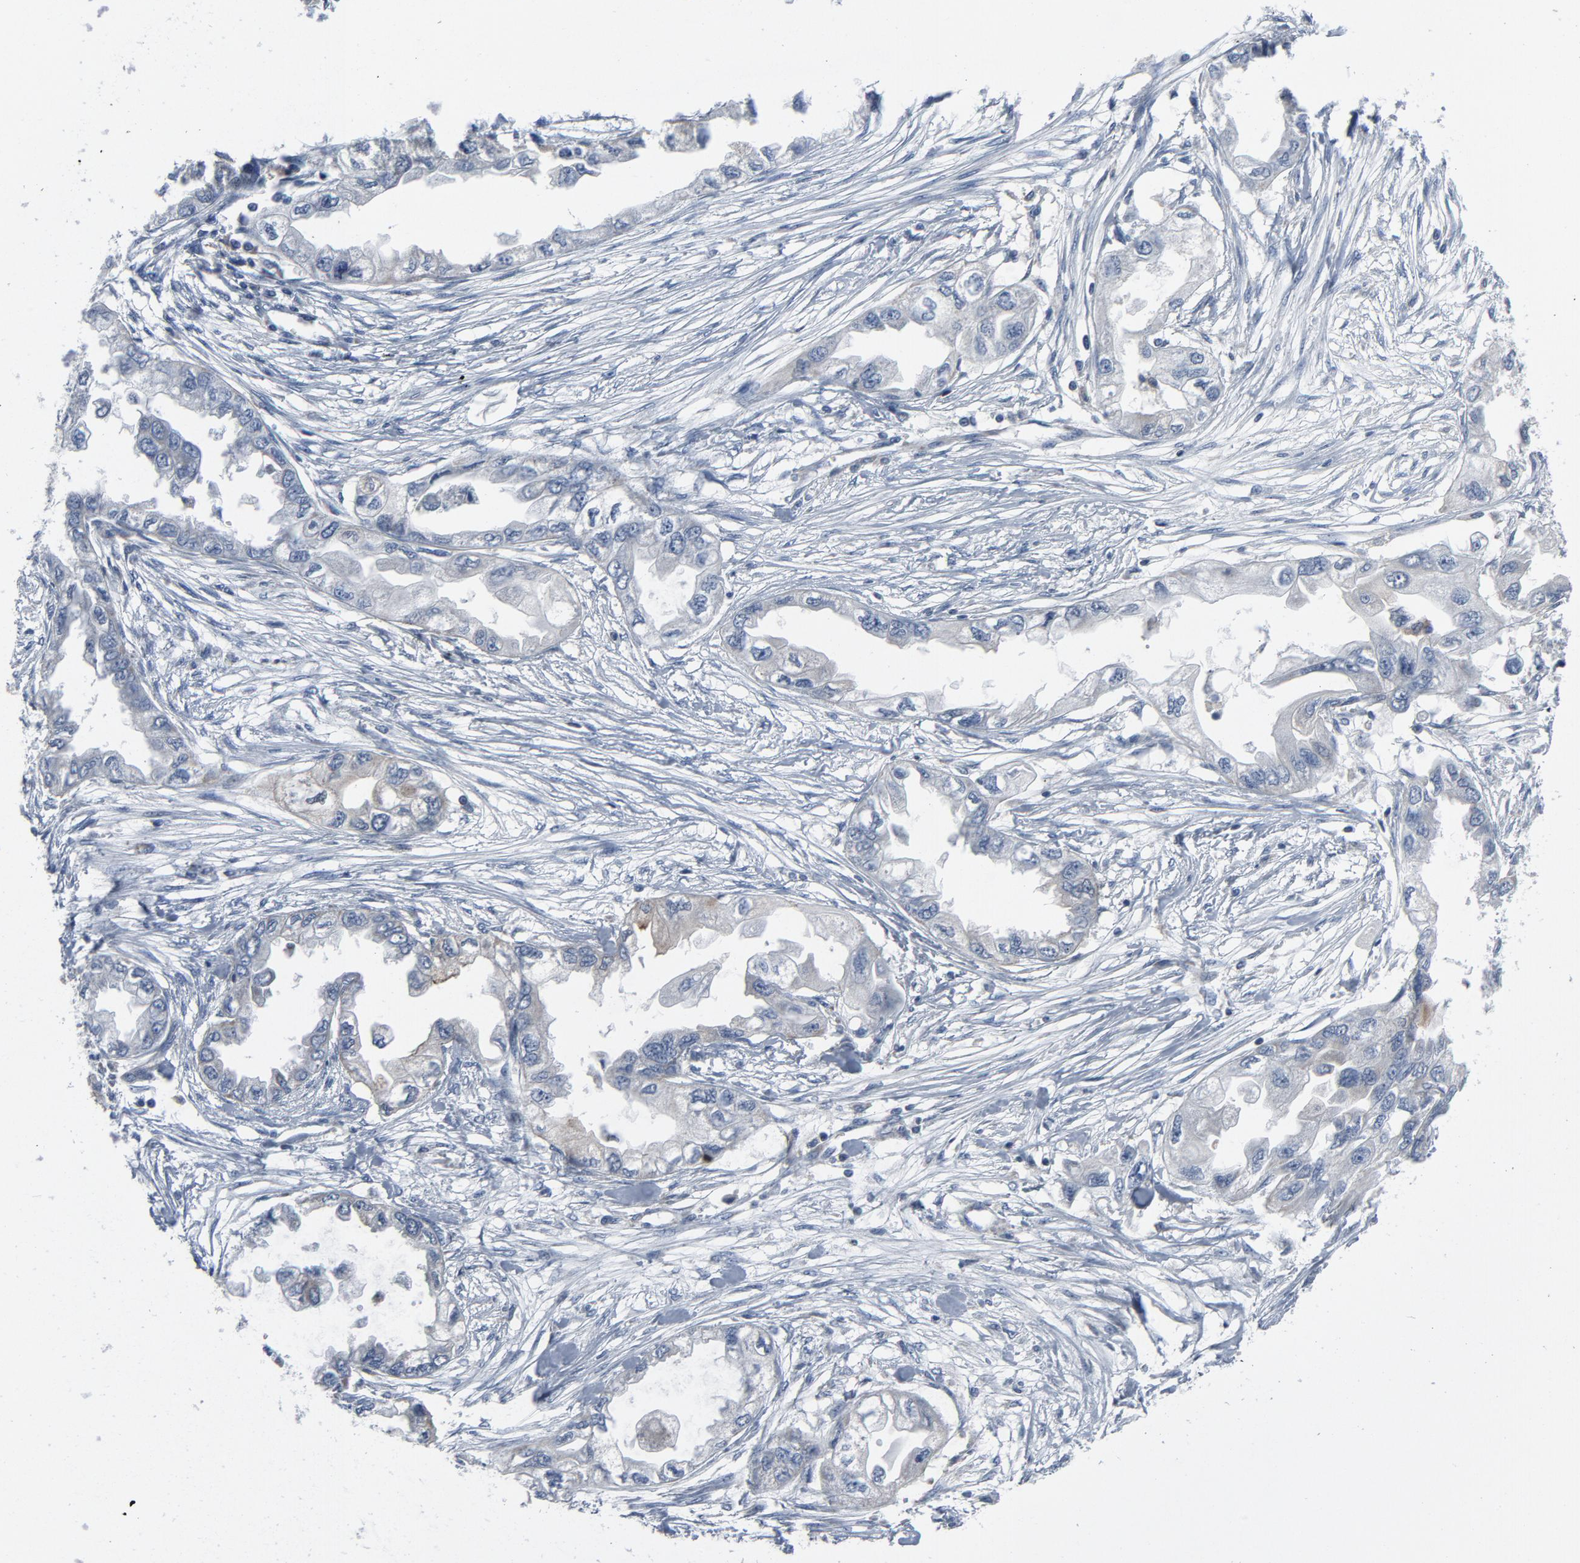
{"staining": {"intensity": "negative", "quantity": "none", "location": "none"}, "tissue": "endometrial cancer", "cell_type": "Tumor cells", "image_type": "cancer", "snomed": [{"axis": "morphology", "description": "Adenocarcinoma, NOS"}, {"axis": "topography", "description": "Endometrium"}], "caption": "This is an immunohistochemistry photomicrograph of human endometrial cancer (adenocarcinoma). There is no positivity in tumor cells.", "gene": "GPX2", "patient": {"sex": "female", "age": 67}}